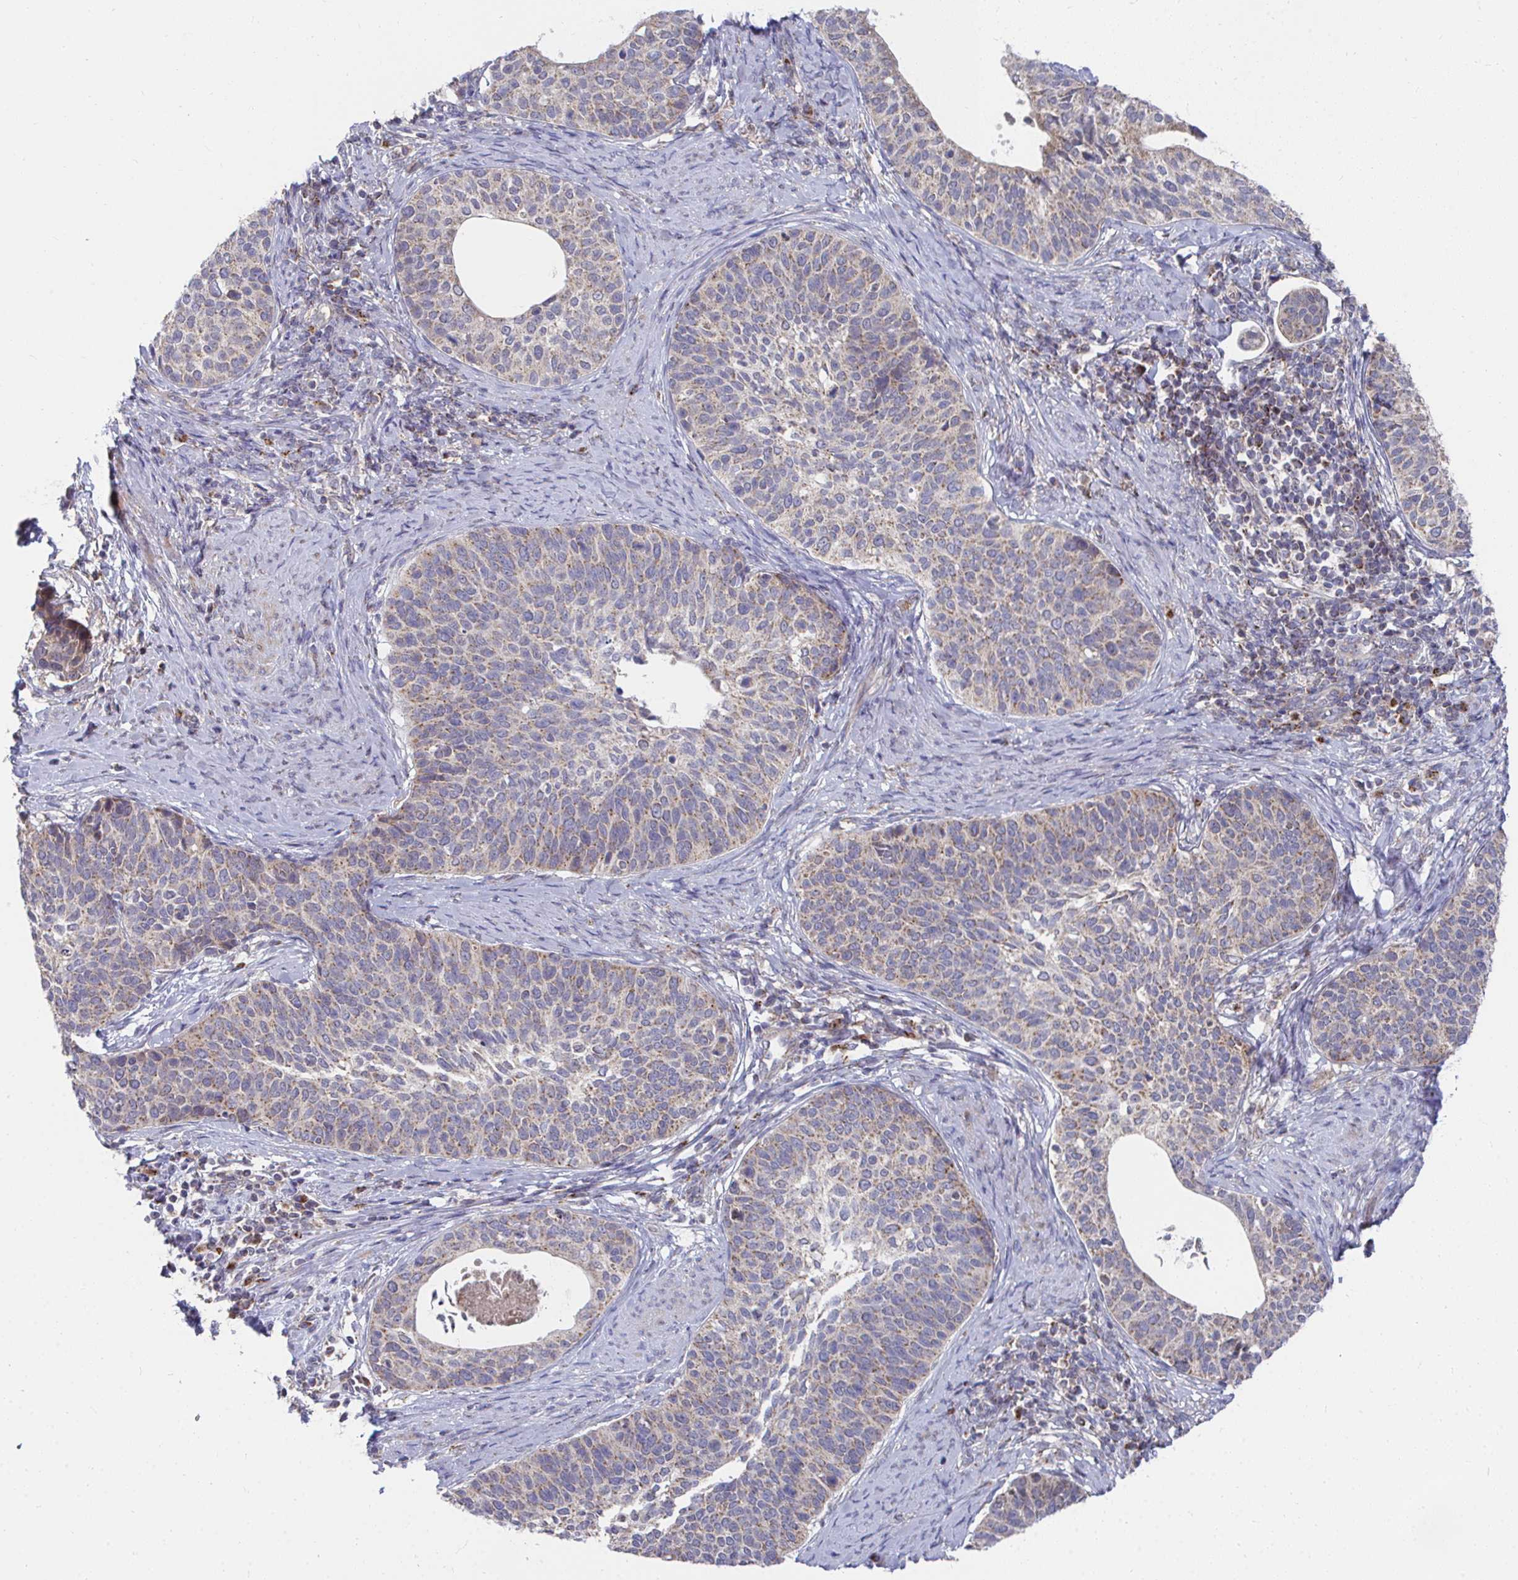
{"staining": {"intensity": "weak", "quantity": "25%-75%", "location": "cytoplasmic/membranous"}, "tissue": "cervical cancer", "cell_type": "Tumor cells", "image_type": "cancer", "snomed": [{"axis": "morphology", "description": "Squamous cell carcinoma, NOS"}, {"axis": "topography", "description": "Cervix"}], "caption": "An immunohistochemistry photomicrograph of tumor tissue is shown. Protein staining in brown labels weak cytoplasmic/membranous positivity in squamous cell carcinoma (cervical) within tumor cells.", "gene": "PEX3", "patient": {"sex": "female", "age": 69}}